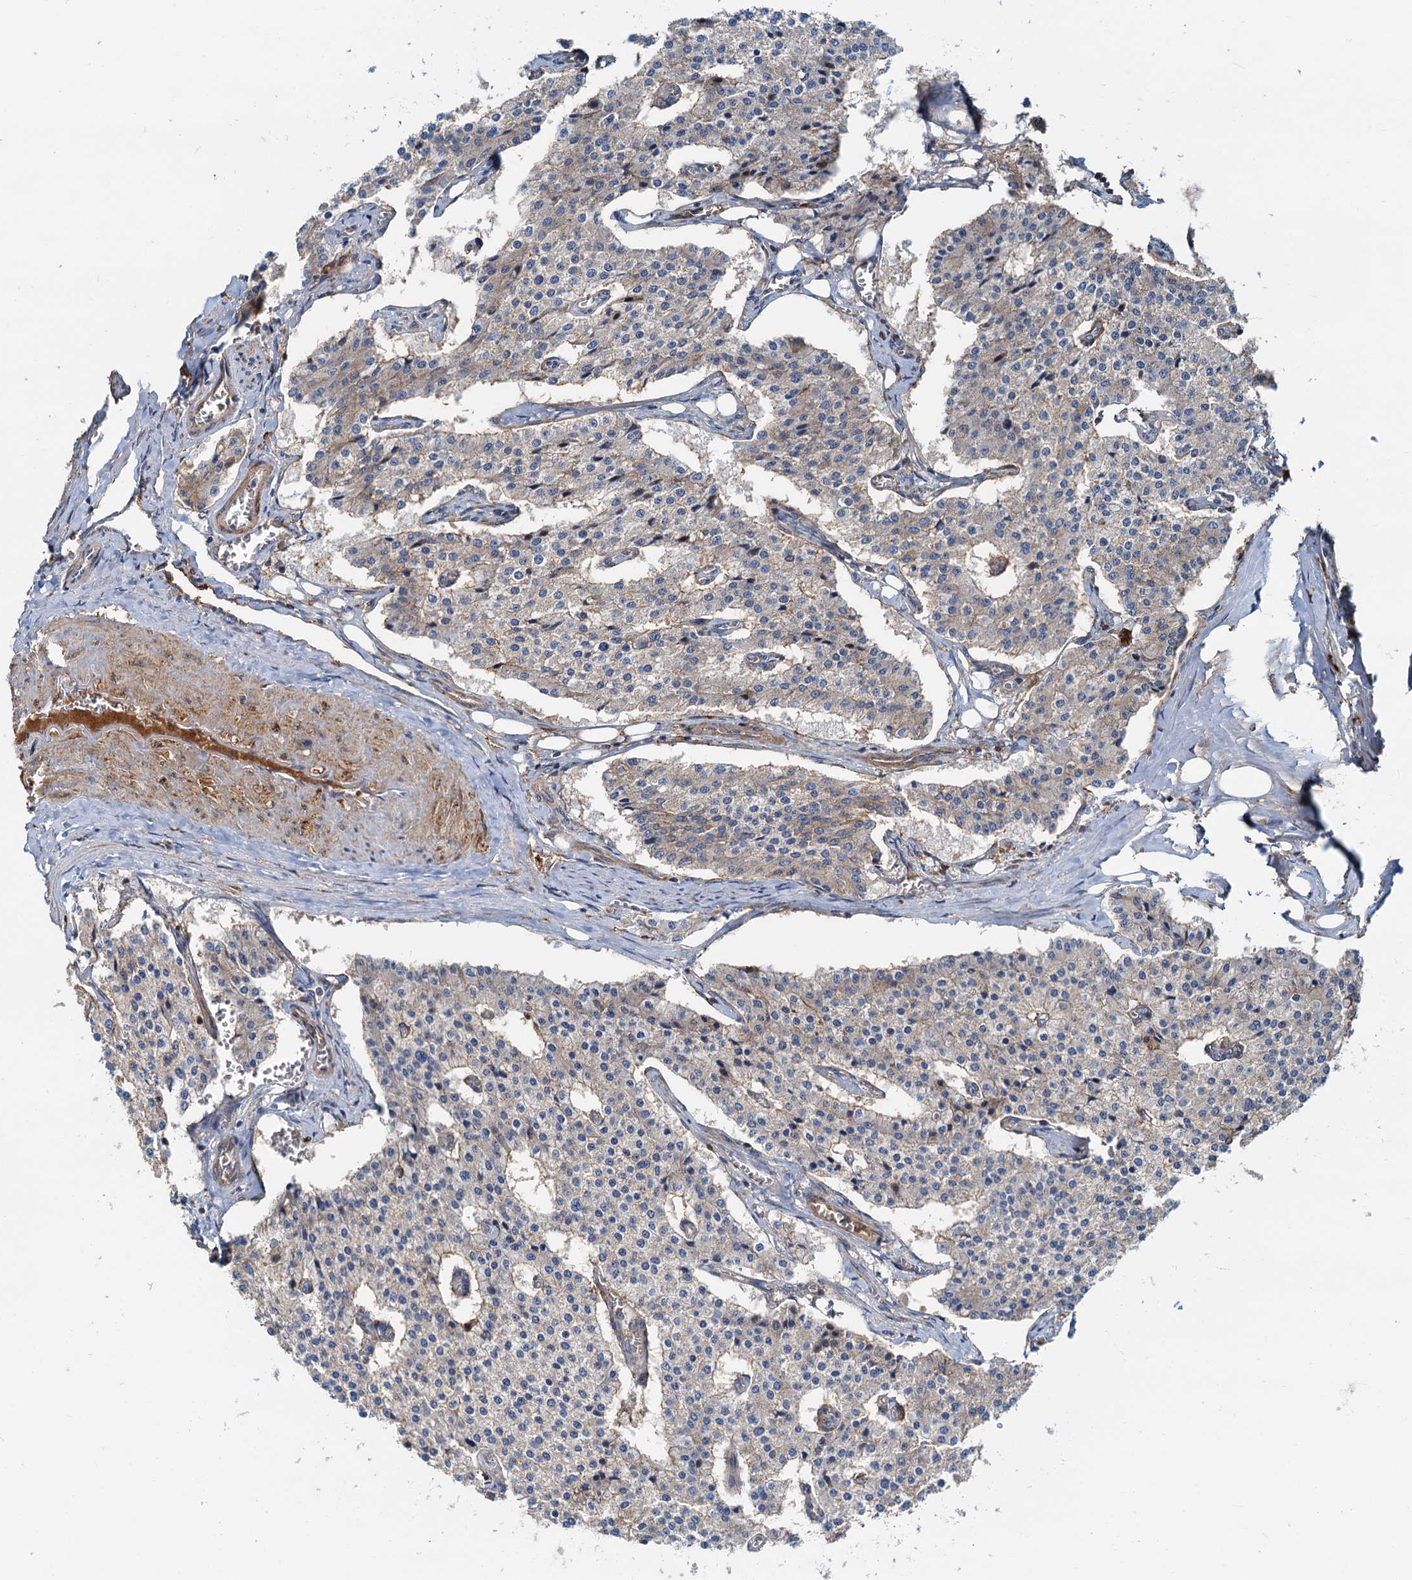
{"staining": {"intensity": "negative", "quantity": "none", "location": "none"}, "tissue": "carcinoid", "cell_type": "Tumor cells", "image_type": "cancer", "snomed": [{"axis": "morphology", "description": "Carcinoid, malignant, NOS"}, {"axis": "topography", "description": "Colon"}], "caption": "Human carcinoid stained for a protein using immunohistochemistry displays no staining in tumor cells.", "gene": "LNX2", "patient": {"sex": "female", "age": 52}}